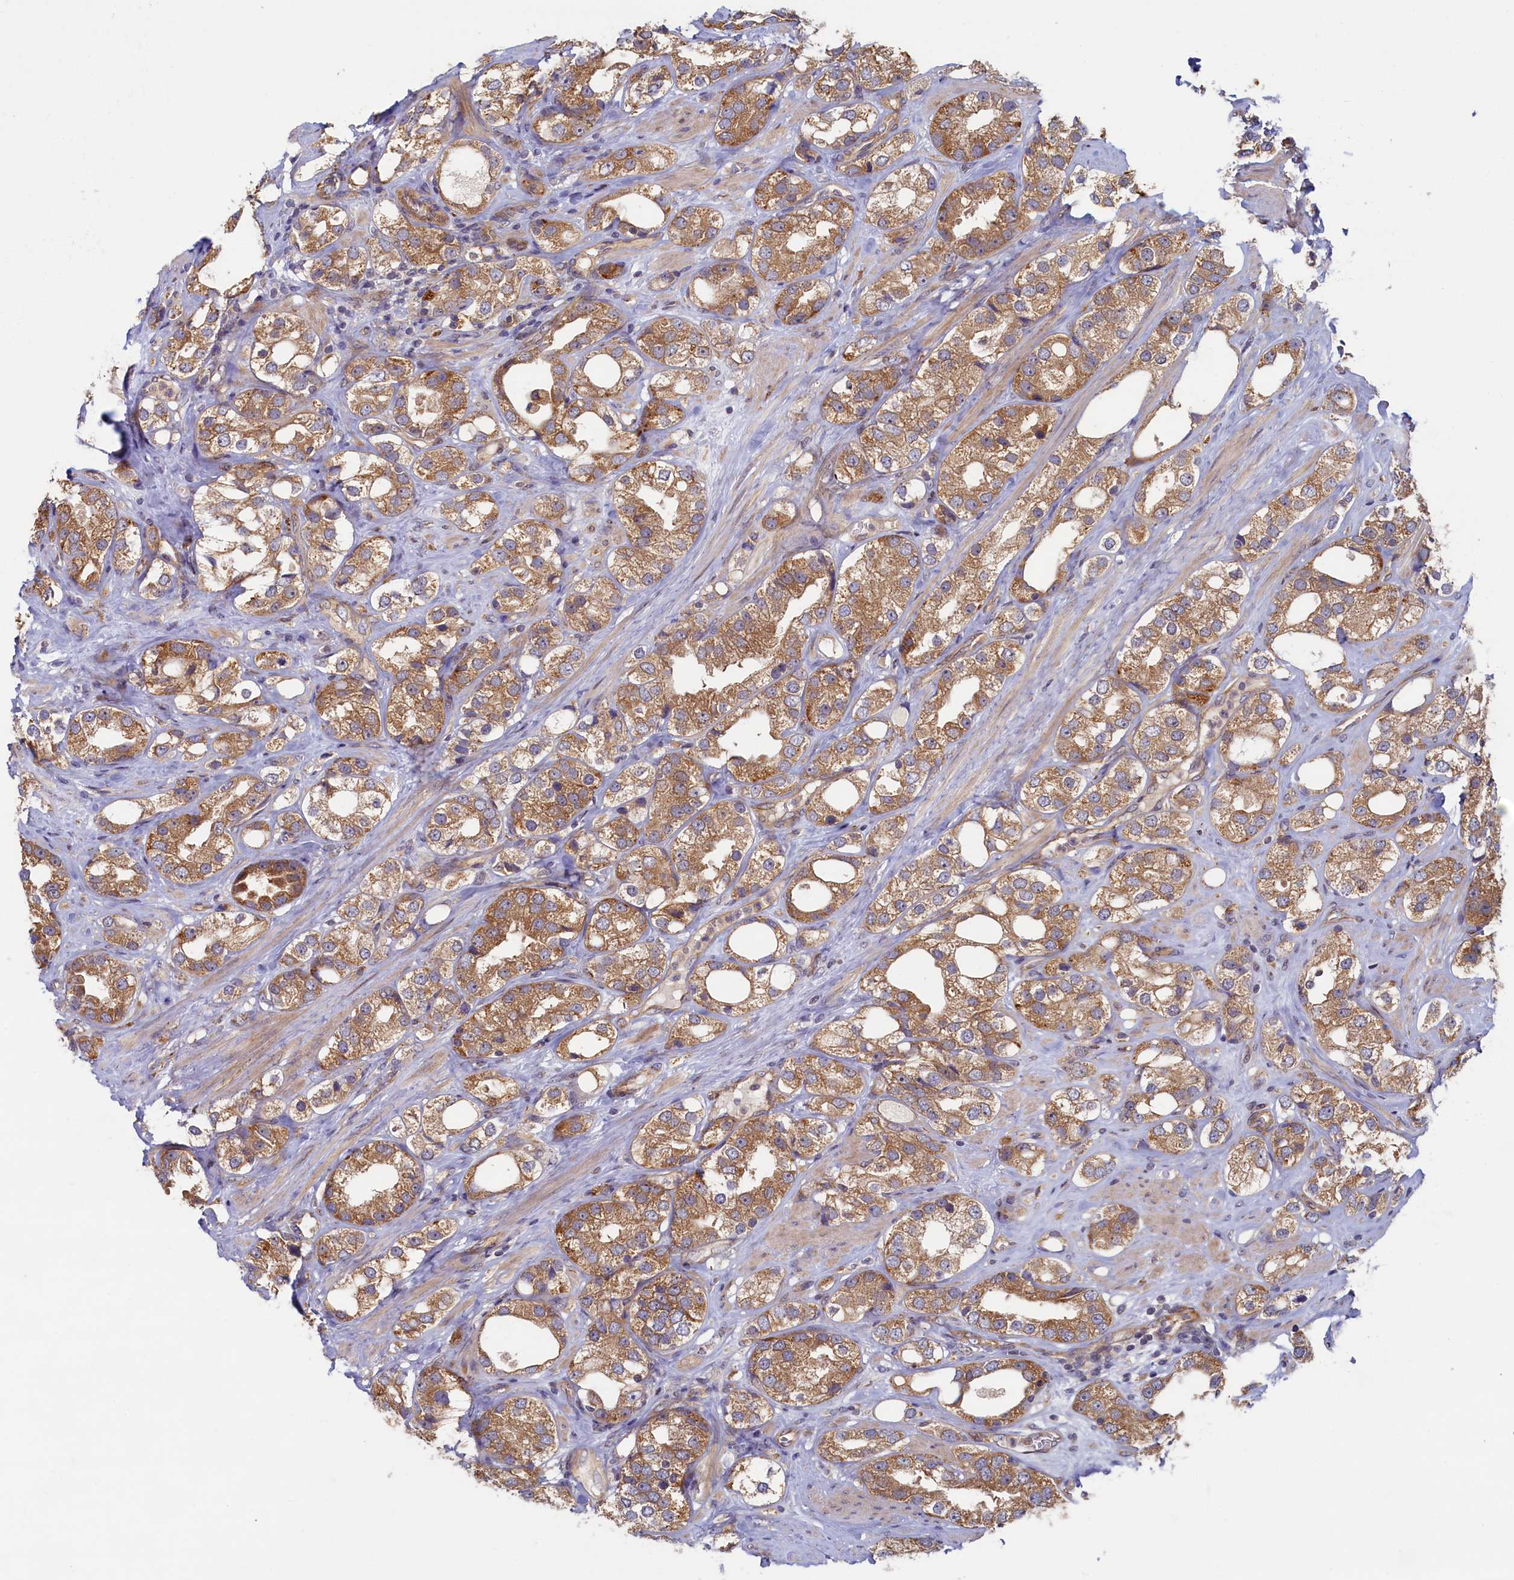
{"staining": {"intensity": "moderate", "quantity": ">75%", "location": "cytoplasmic/membranous"}, "tissue": "prostate cancer", "cell_type": "Tumor cells", "image_type": "cancer", "snomed": [{"axis": "morphology", "description": "Adenocarcinoma, NOS"}, {"axis": "topography", "description": "Prostate"}], "caption": "Human prostate adenocarcinoma stained with a brown dye demonstrates moderate cytoplasmic/membranous positive positivity in approximately >75% of tumor cells.", "gene": "STX12", "patient": {"sex": "male", "age": 79}}